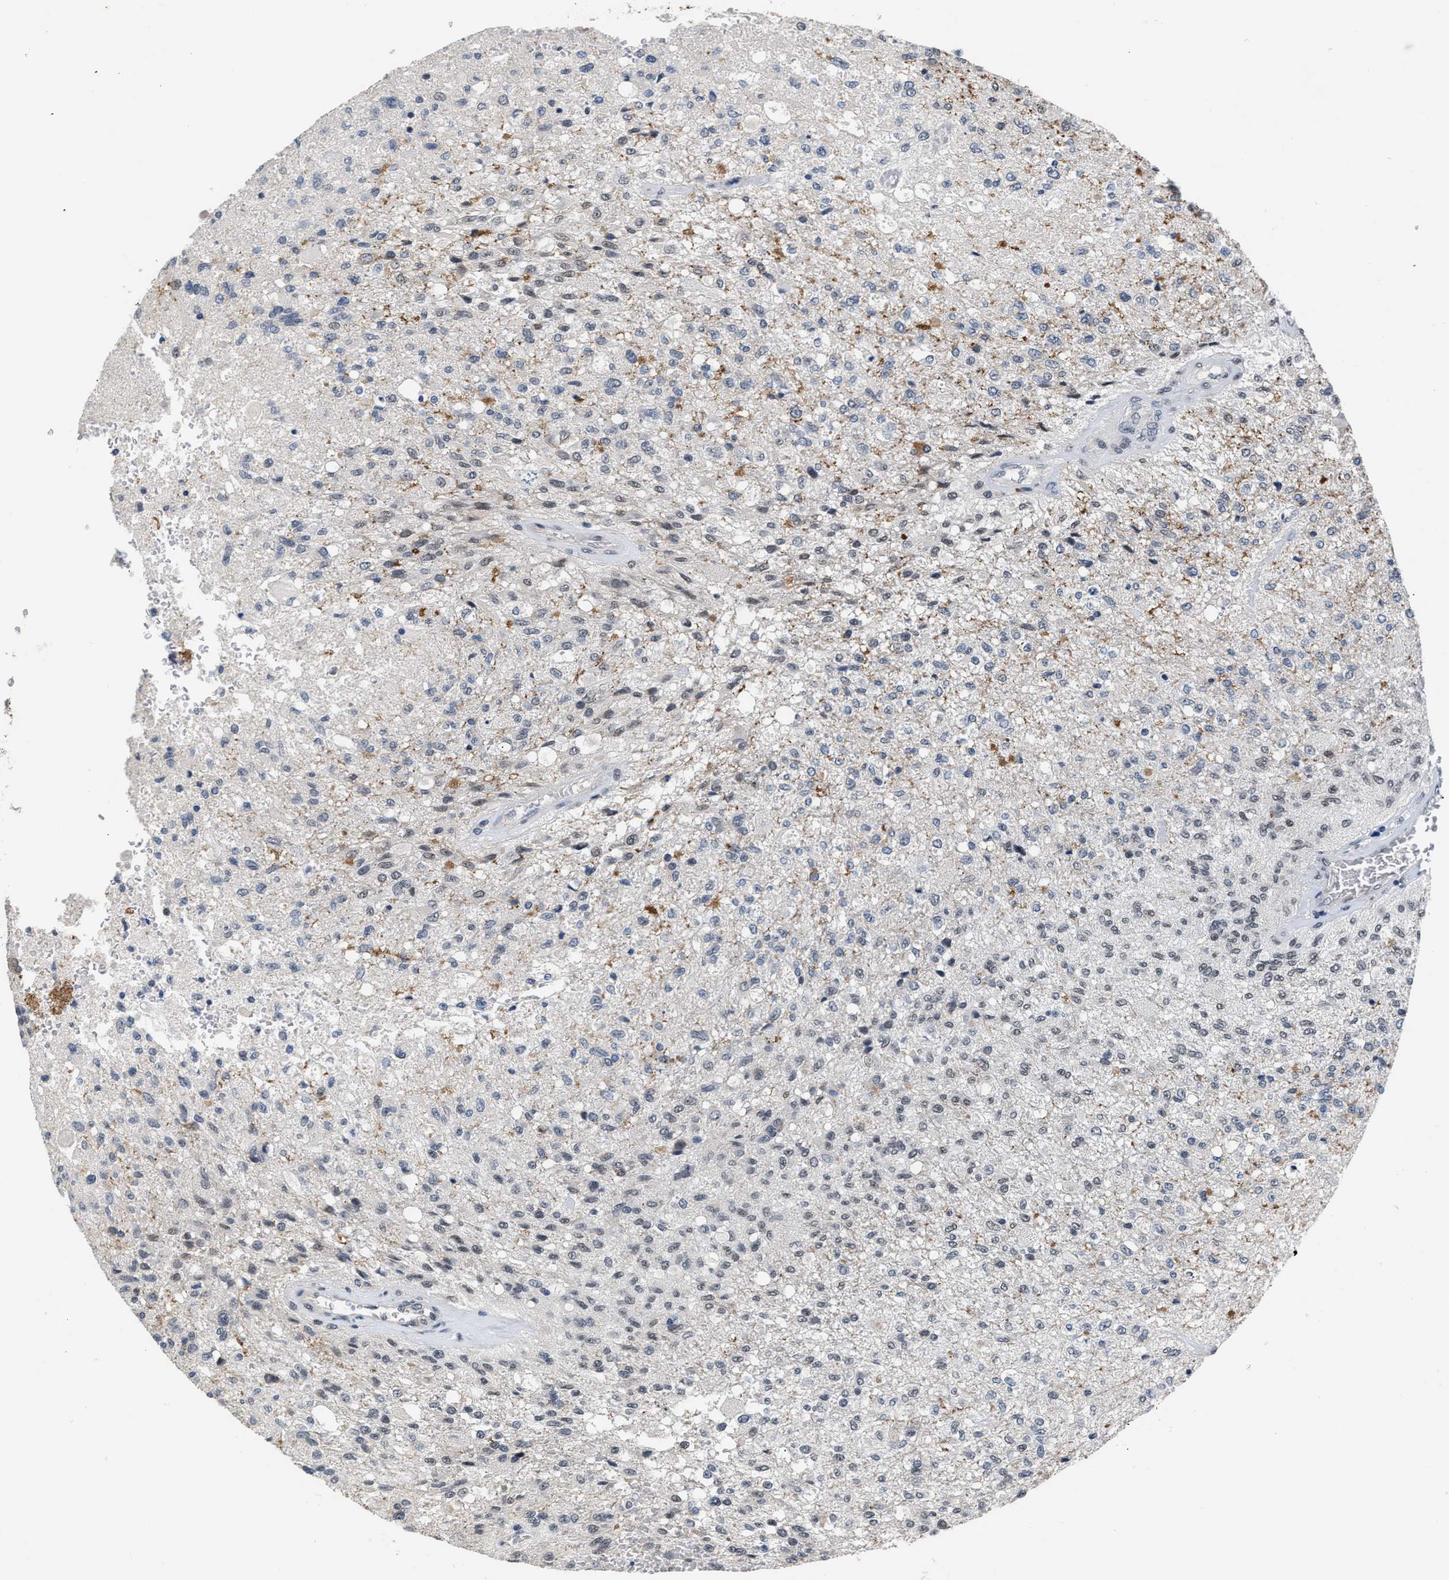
{"staining": {"intensity": "weak", "quantity": "25%-75%", "location": "nuclear"}, "tissue": "glioma", "cell_type": "Tumor cells", "image_type": "cancer", "snomed": [{"axis": "morphology", "description": "Normal tissue, NOS"}, {"axis": "morphology", "description": "Glioma, malignant, High grade"}, {"axis": "topography", "description": "Cerebral cortex"}], "caption": "Protein expression by immunohistochemistry displays weak nuclear staining in approximately 25%-75% of tumor cells in malignant glioma (high-grade).", "gene": "TXNRD3", "patient": {"sex": "male", "age": 77}}